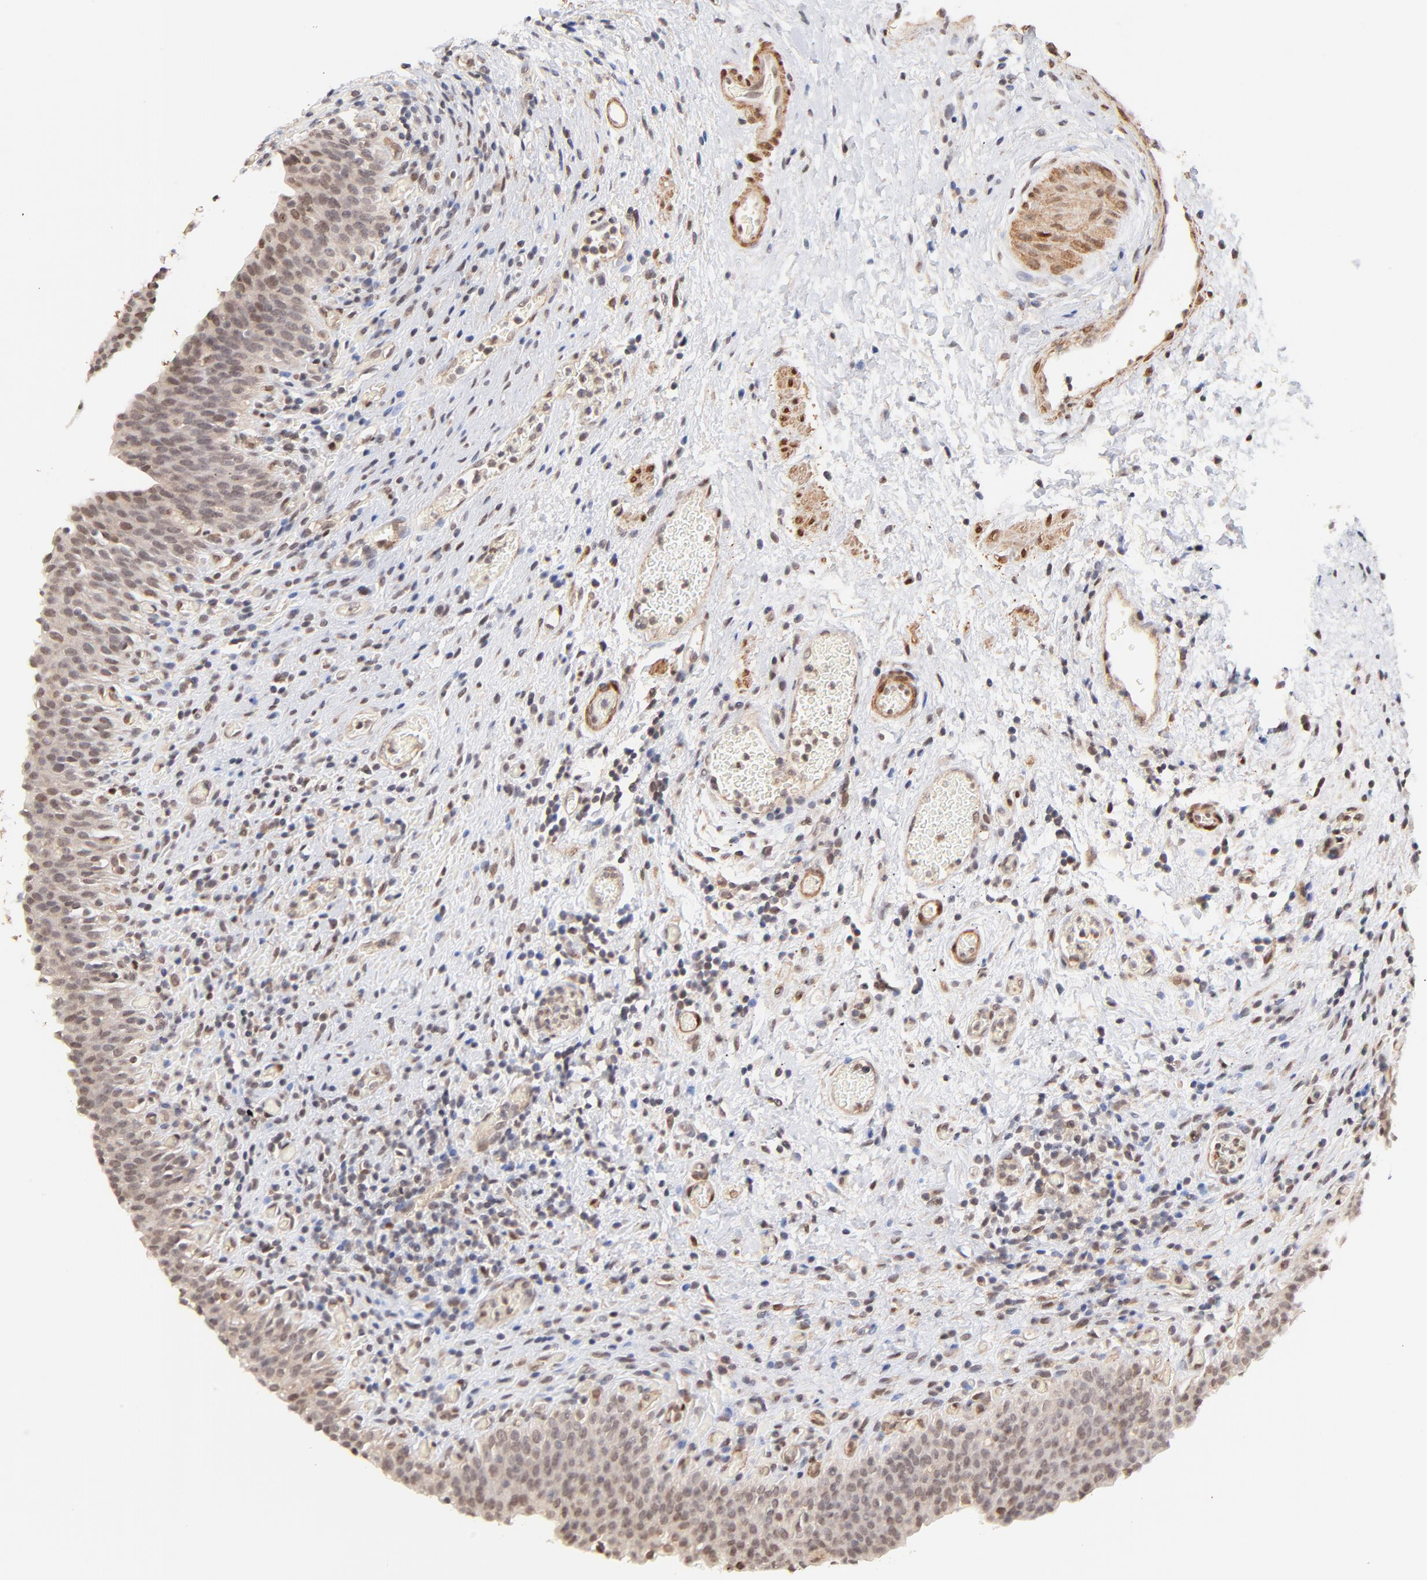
{"staining": {"intensity": "weak", "quantity": "25%-75%", "location": "nuclear"}, "tissue": "urinary bladder", "cell_type": "Urothelial cells", "image_type": "normal", "snomed": [{"axis": "morphology", "description": "Normal tissue, NOS"}, {"axis": "morphology", "description": "Urothelial carcinoma, High grade"}, {"axis": "topography", "description": "Urinary bladder"}], "caption": "A brown stain highlights weak nuclear positivity of a protein in urothelial cells of unremarkable human urinary bladder. The staining was performed using DAB (3,3'-diaminobenzidine) to visualize the protein expression in brown, while the nuclei were stained in blue with hematoxylin (Magnification: 20x).", "gene": "ZFP92", "patient": {"sex": "male", "age": 51}}